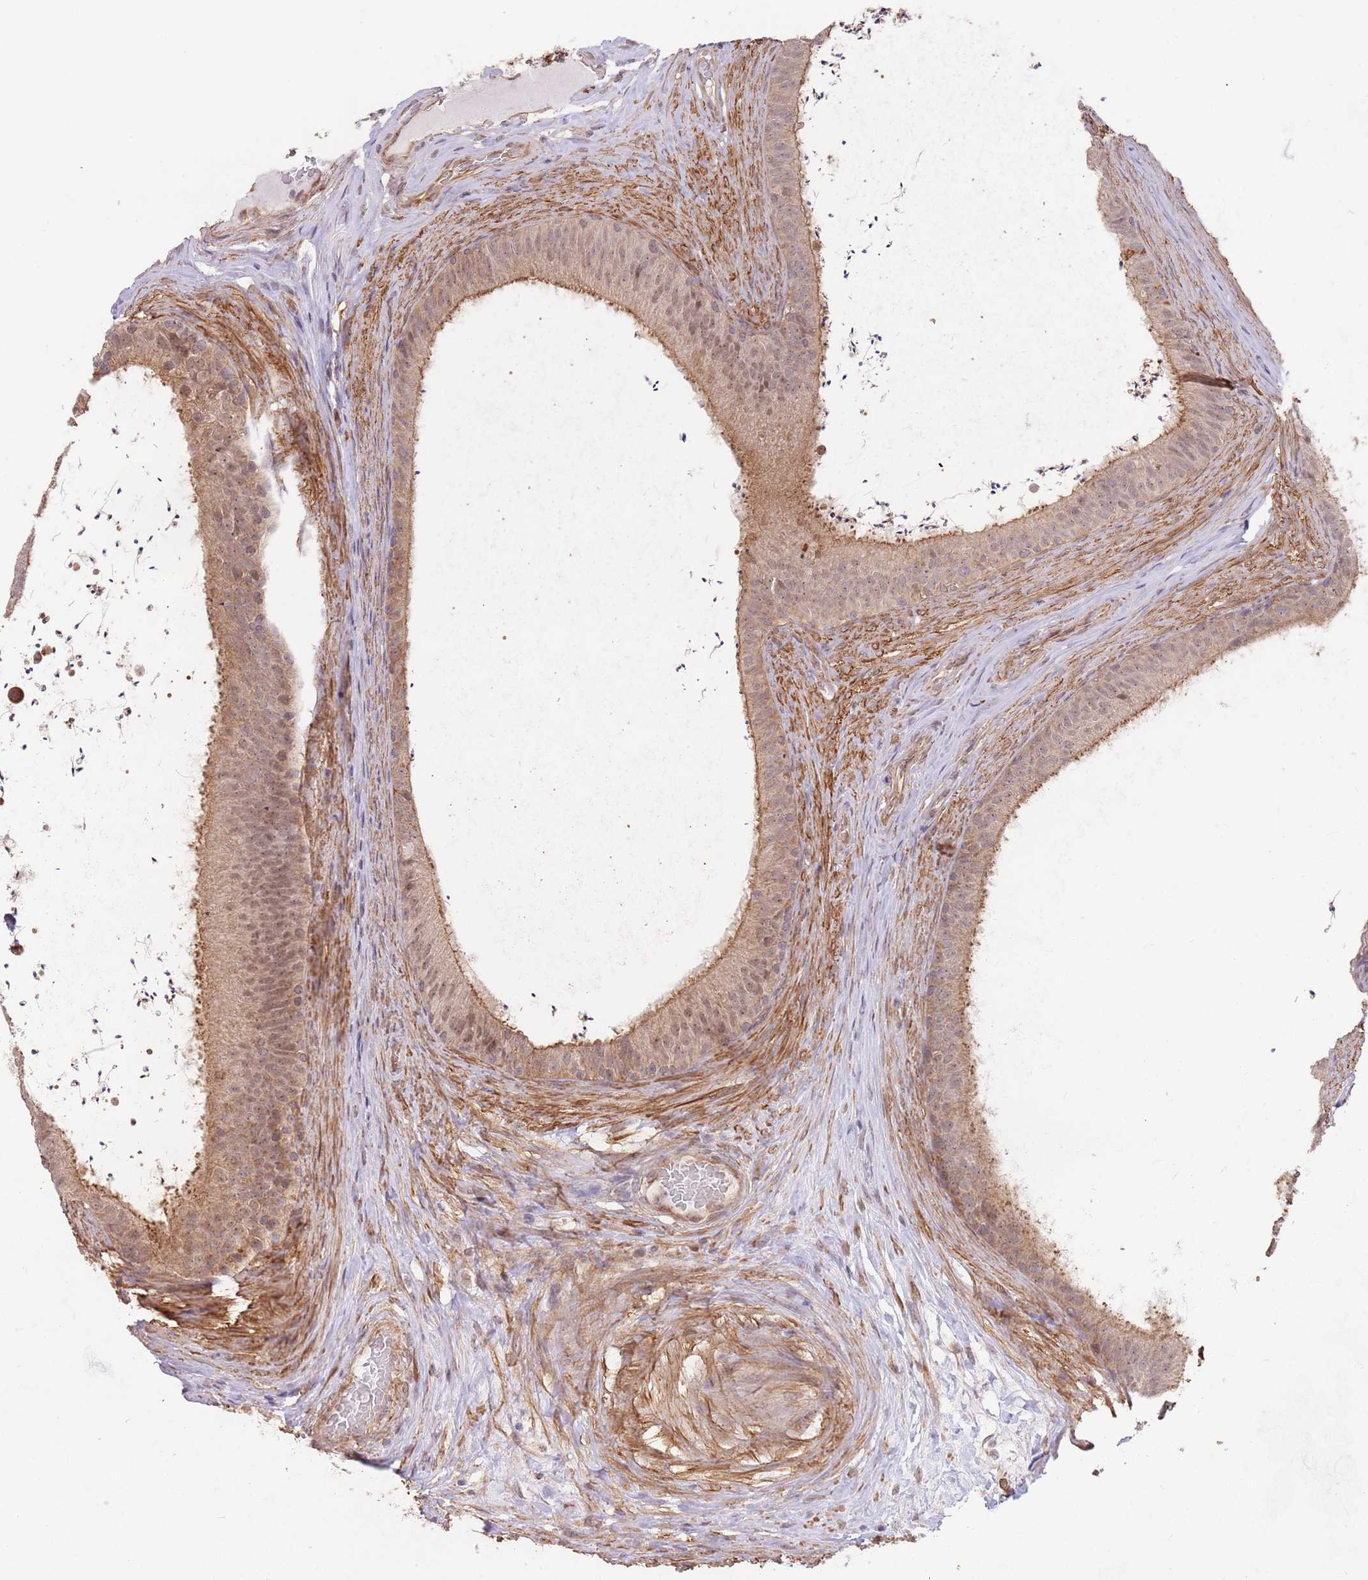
{"staining": {"intensity": "weak", "quantity": ">75%", "location": "cytoplasmic/membranous,nuclear"}, "tissue": "epididymis", "cell_type": "Glandular cells", "image_type": "normal", "snomed": [{"axis": "morphology", "description": "Normal tissue, NOS"}, {"axis": "topography", "description": "Testis"}, {"axis": "topography", "description": "Epididymis"}], "caption": "Glandular cells exhibit low levels of weak cytoplasmic/membranous,nuclear expression in about >75% of cells in normal human epididymis.", "gene": "UQCC3", "patient": {"sex": "male", "age": 41}}